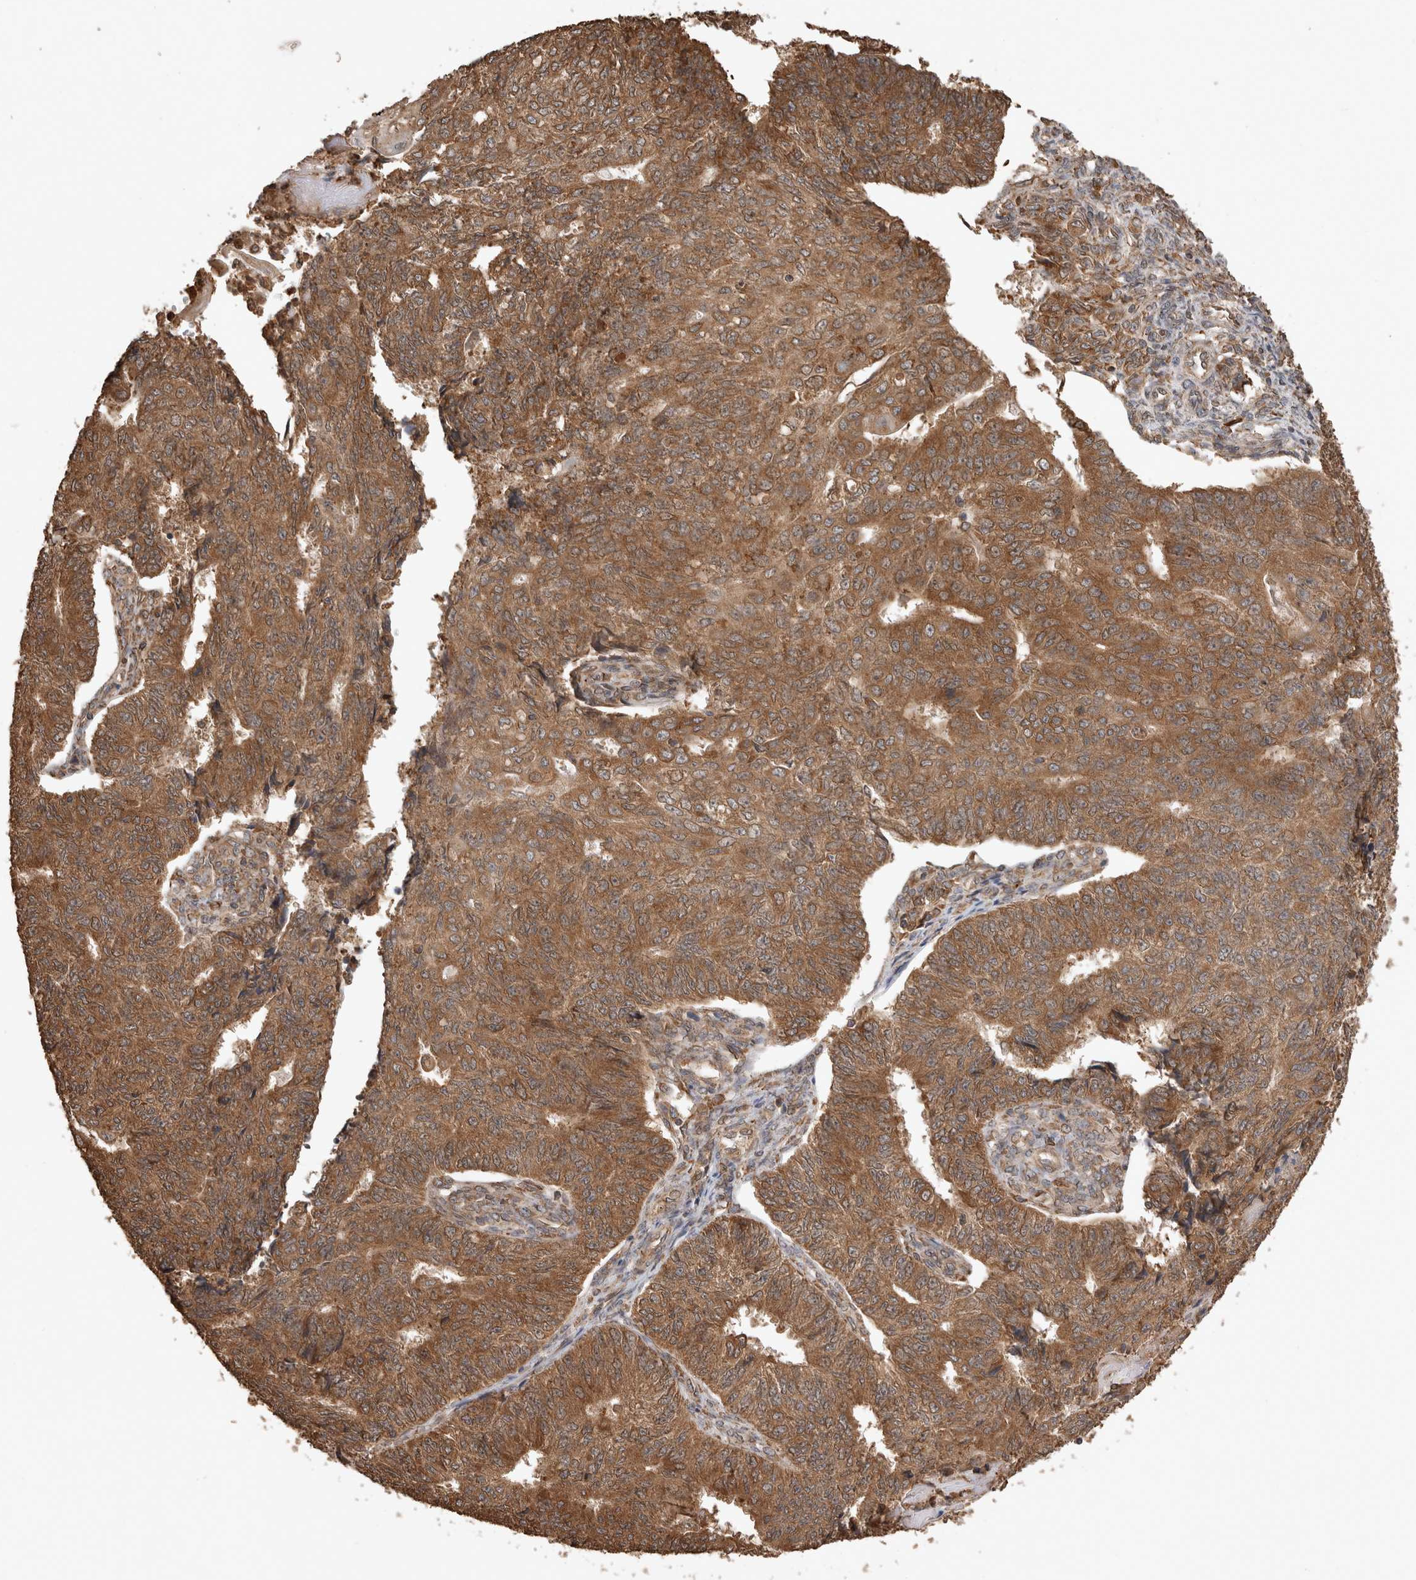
{"staining": {"intensity": "moderate", "quantity": ">75%", "location": "cytoplasmic/membranous"}, "tissue": "endometrial cancer", "cell_type": "Tumor cells", "image_type": "cancer", "snomed": [{"axis": "morphology", "description": "Adenocarcinoma, NOS"}, {"axis": "topography", "description": "Endometrium"}], "caption": "Moderate cytoplasmic/membranous protein expression is seen in approximately >75% of tumor cells in endometrial cancer.", "gene": "OTUD7B", "patient": {"sex": "female", "age": 32}}